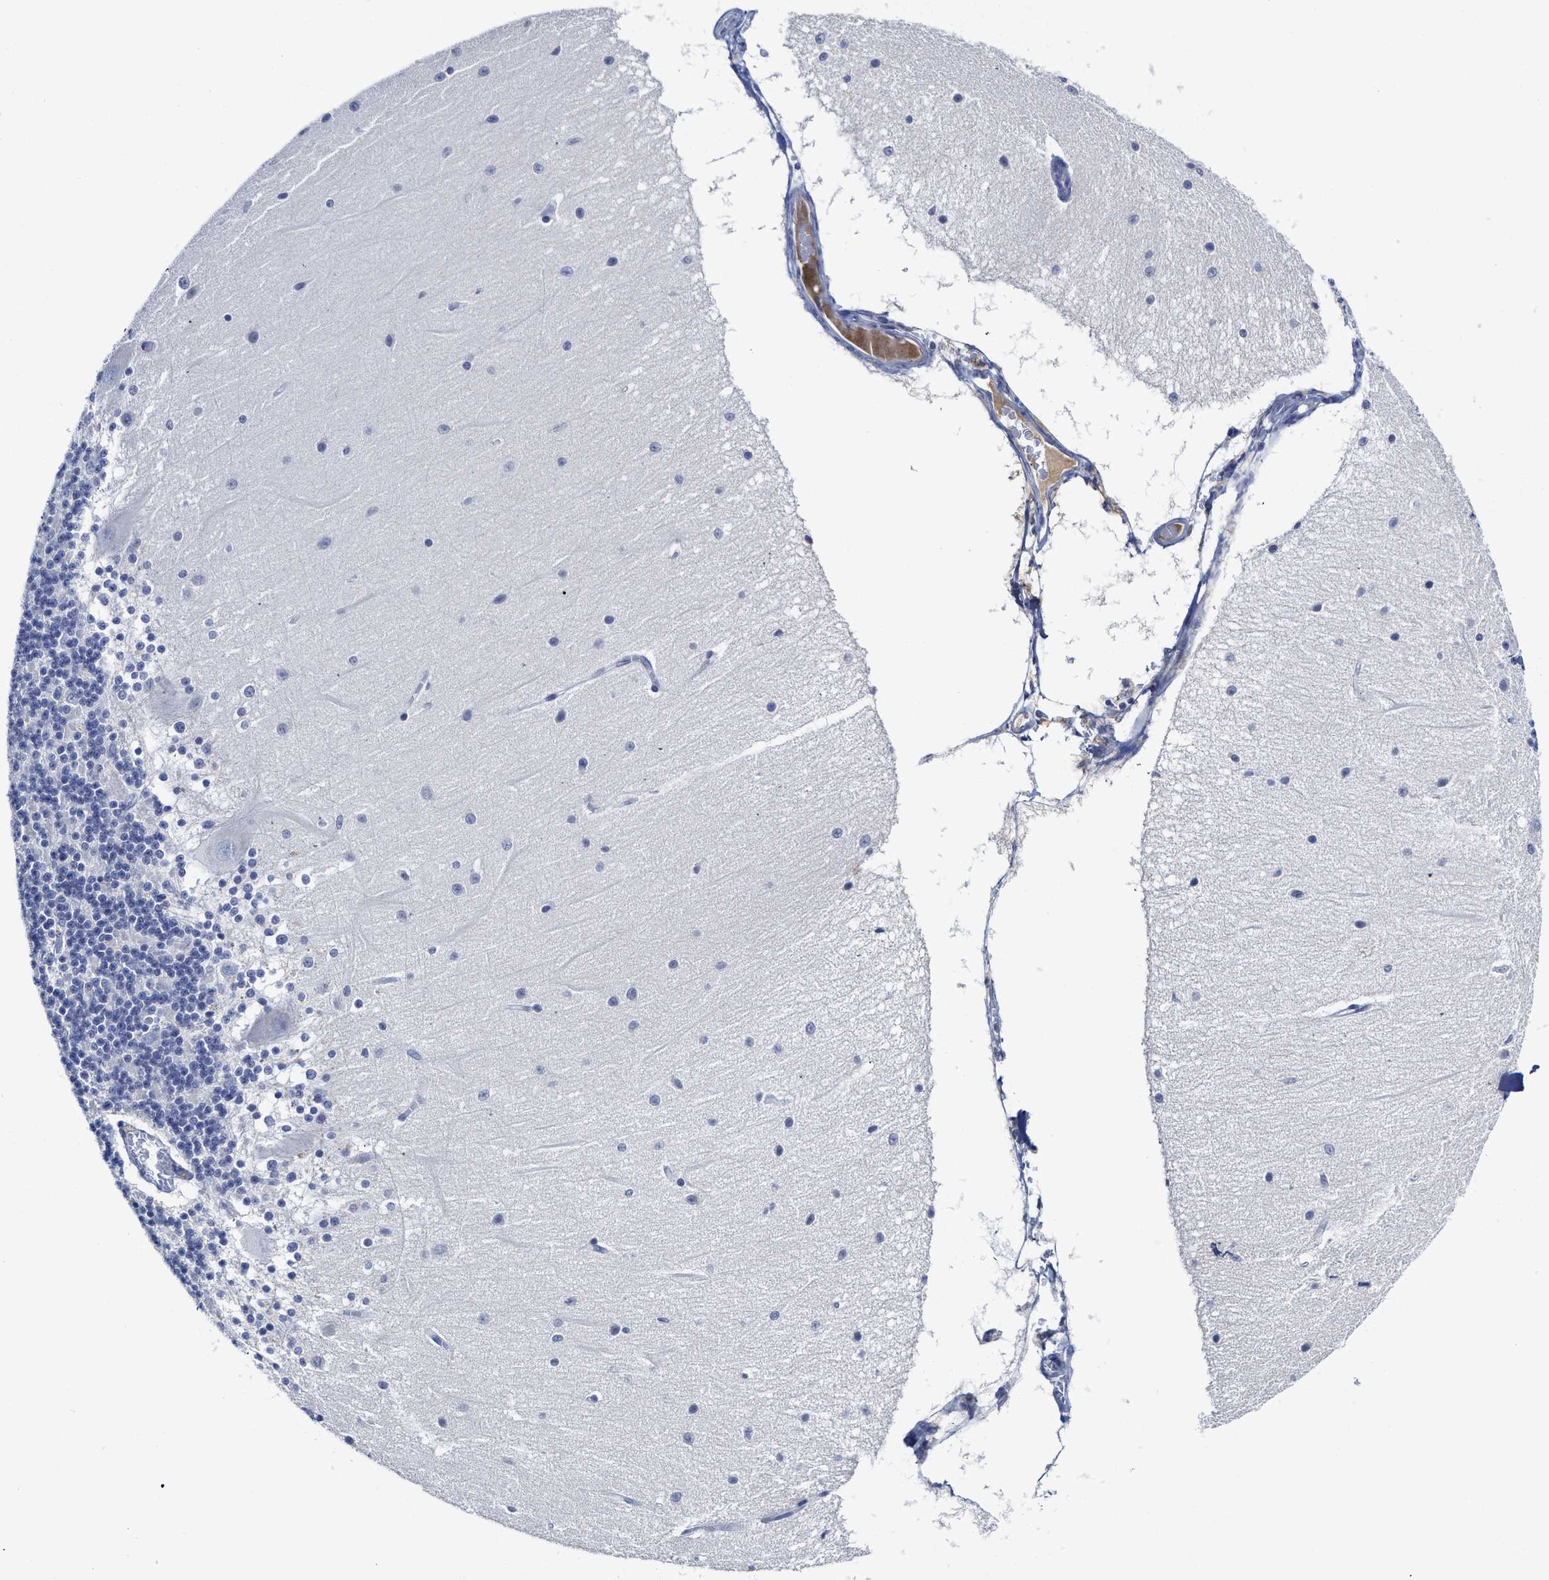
{"staining": {"intensity": "negative", "quantity": "none", "location": "none"}, "tissue": "cerebellum", "cell_type": "Cells in granular layer", "image_type": "normal", "snomed": [{"axis": "morphology", "description": "Normal tissue, NOS"}, {"axis": "topography", "description": "Cerebellum"}], "caption": "Immunohistochemistry of unremarkable human cerebellum demonstrates no expression in cells in granular layer.", "gene": "C2", "patient": {"sex": "female", "age": 54}}